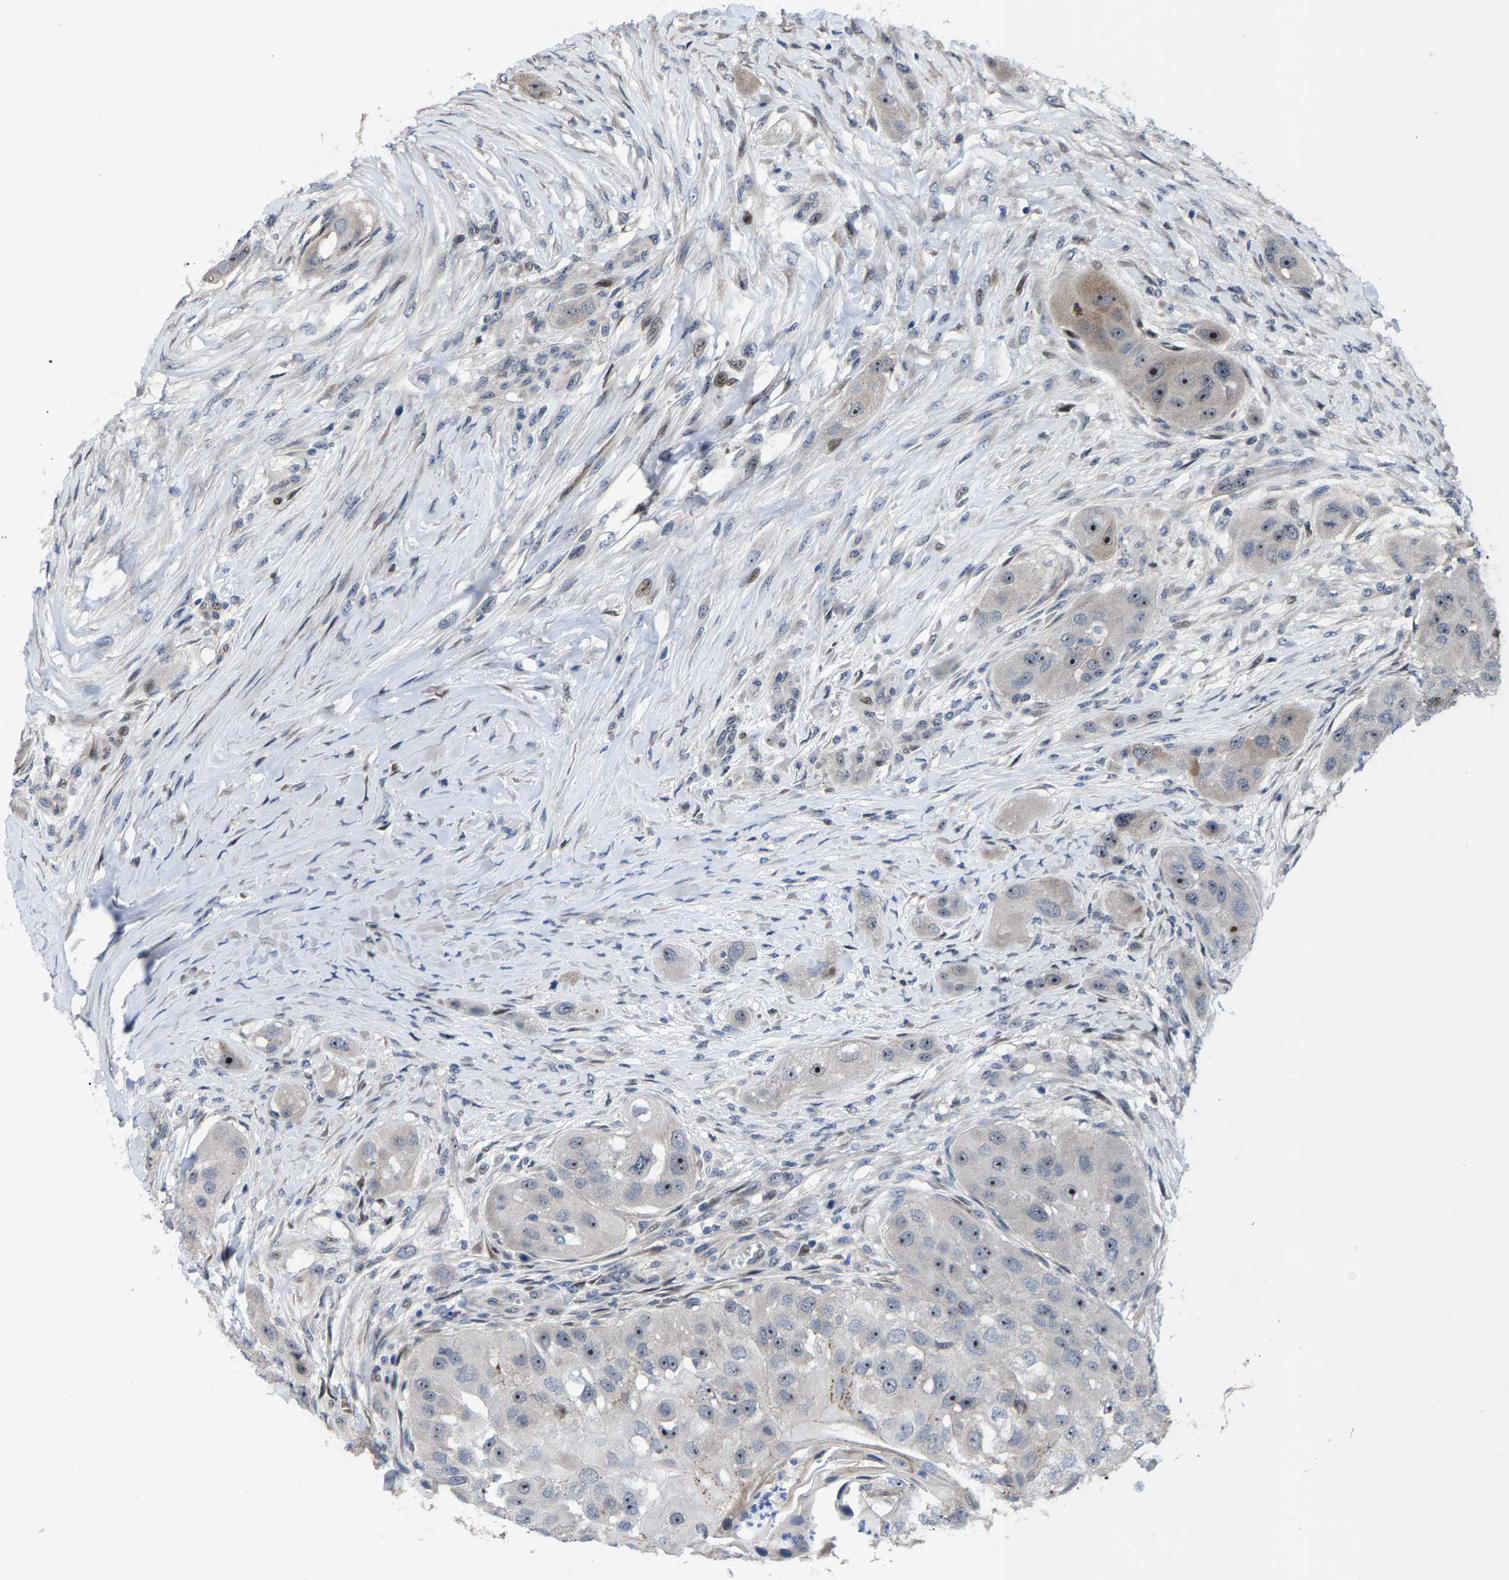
{"staining": {"intensity": "moderate", "quantity": "25%-75%", "location": "nuclear"}, "tissue": "head and neck cancer", "cell_type": "Tumor cells", "image_type": "cancer", "snomed": [{"axis": "morphology", "description": "Normal tissue, NOS"}, {"axis": "morphology", "description": "Squamous cell carcinoma, NOS"}, {"axis": "topography", "description": "Skeletal muscle"}, {"axis": "topography", "description": "Head-Neck"}], "caption": "Head and neck cancer (squamous cell carcinoma) tissue reveals moderate nuclear staining in about 25%-75% of tumor cells, visualized by immunohistochemistry.", "gene": "HAUS6", "patient": {"sex": "male", "age": 51}}